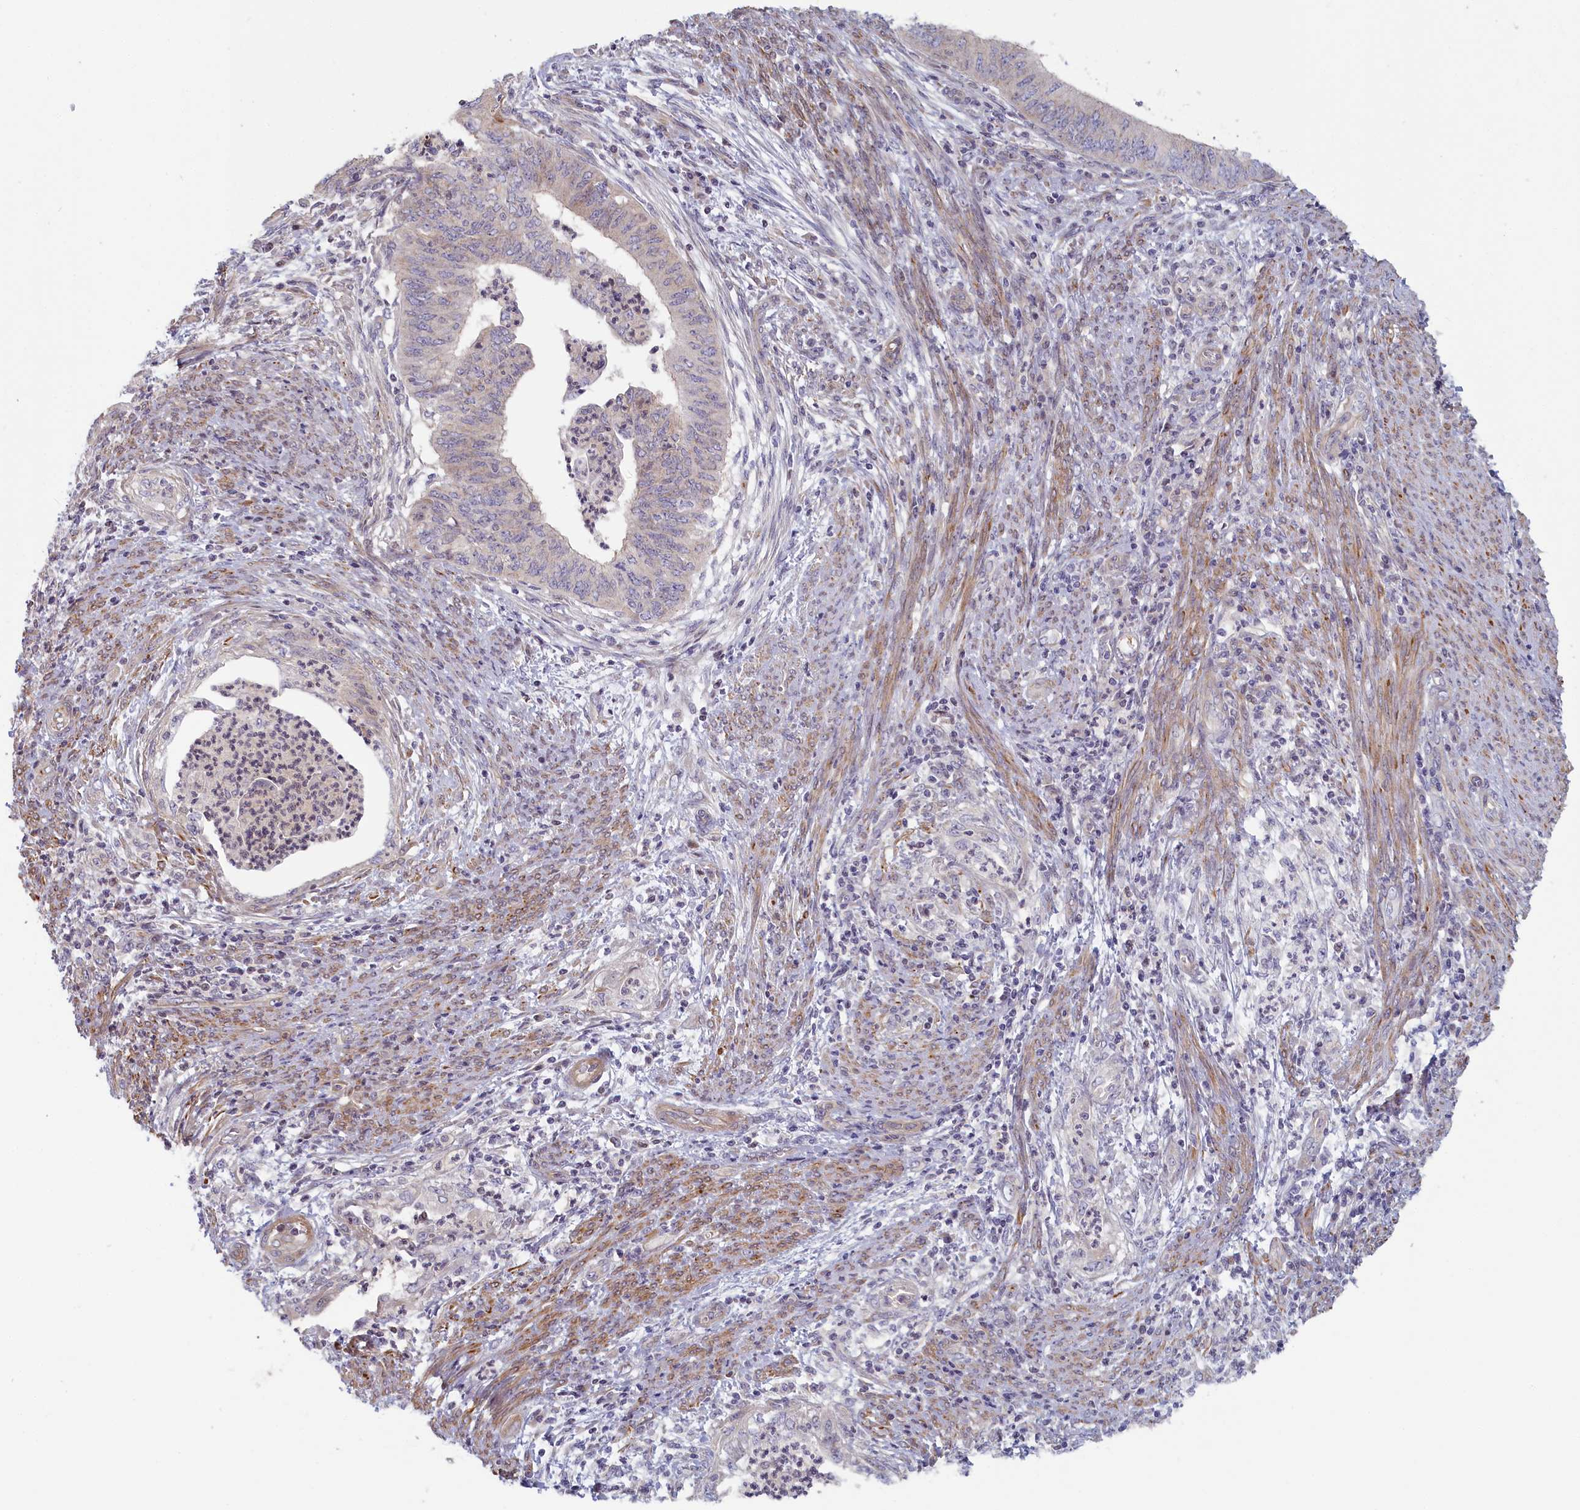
{"staining": {"intensity": "negative", "quantity": "none", "location": "none"}, "tissue": "endometrial cancer", "cell_type": "Tumor cells", "image_type": "cancer", "snomed": [{"axis": "morphology", "description": "Adenocarcinoma, NOS"}, {"axis": "topography", "description": "Endometrium"}], "caption": "An immunohistochemistry histopathology image of endometrial adenocarcinoma is shown. There is no staining in tumor cells of endometrial adenocarcinoma.", "gene": "INTS4", "patient": {"sex": "female", "age": 68}}